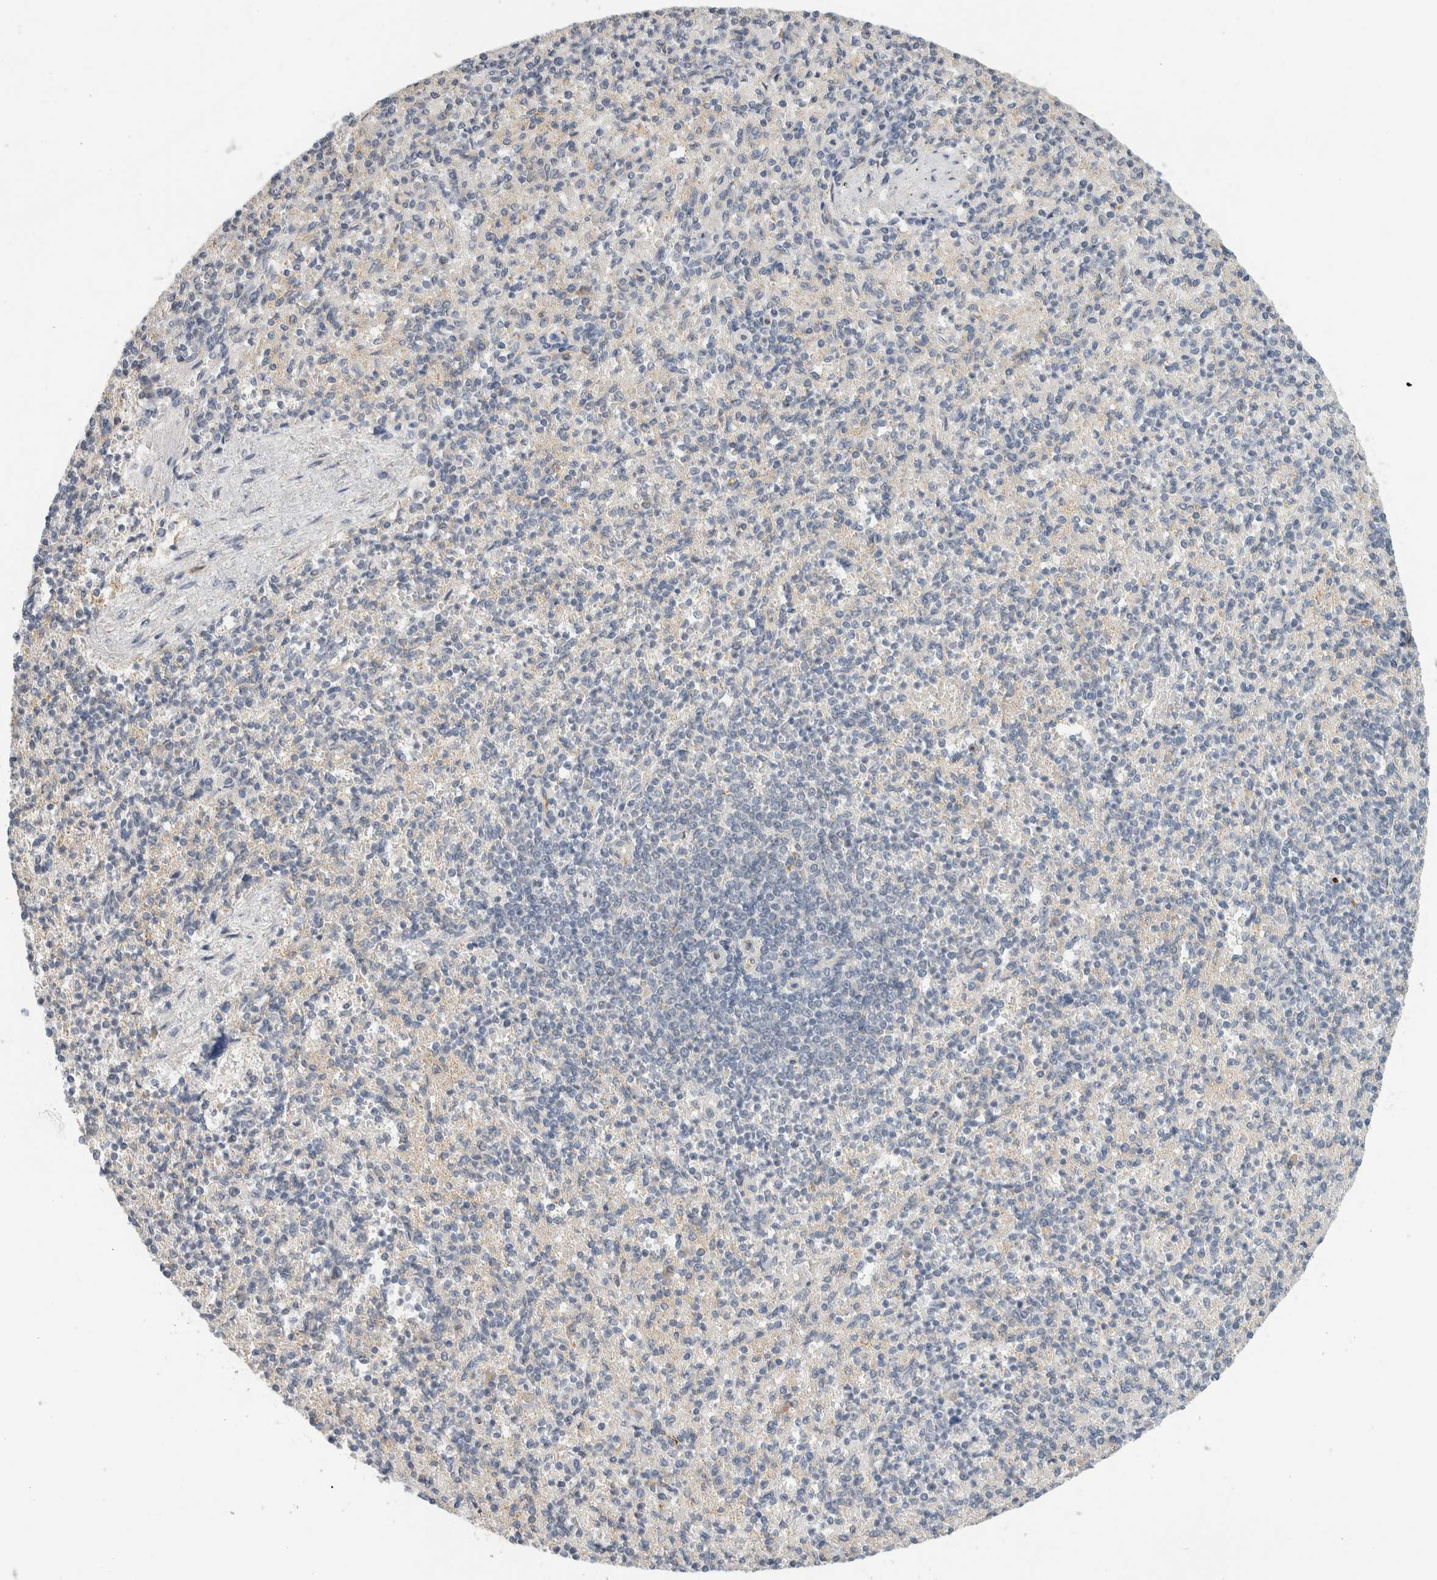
{"staining": {"intensity": "negative", "quantity": "none", "location": "none"}, "tissue": "spleen", "cell_type": "Cells in red pulp", "image_type": "normal", "snomed": [{"axis": "morphology", "description": "Normal tissue, NOS"}, {"axis": "topography", "description": "Spleen"}], "caption": "Immunohistochemistry histopathology image of benign spleen: spleen stained with DAB demonstrates no significant protein positivity in cells in red pulp.", "gene": "HCN3", "patient": {"sex": "female", "age": 74}}